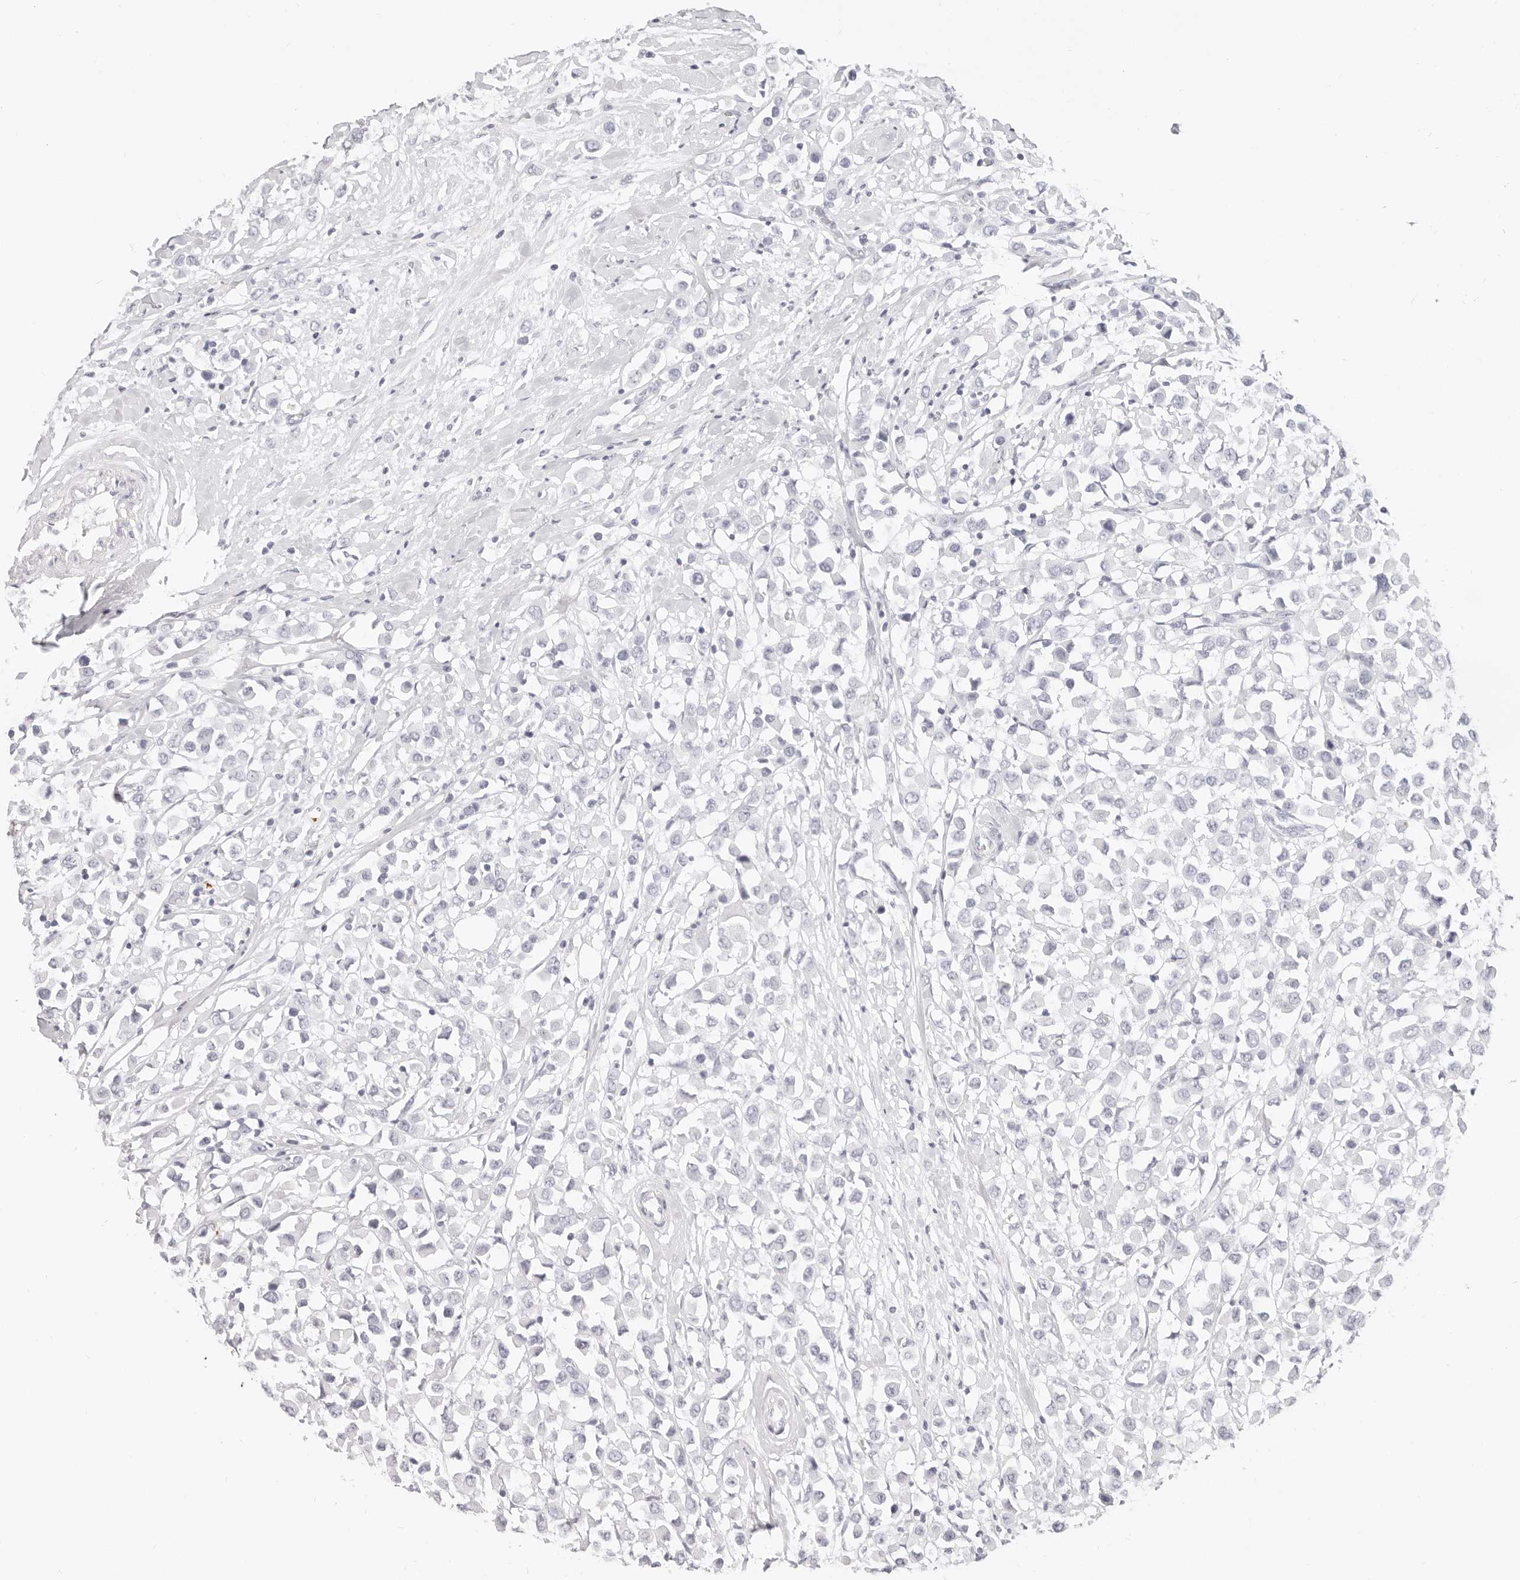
{"staining": {"intensity": "negative", "quantity": "none", "location": "none"}, "tissue": "breast cancer", "cell_type": "Tumor cells", "image_type": "cancer", "snomed": [{"axis": "morphology", "description": "Duct carcinoma"}, {"axis": "topography", "description": "Breast"}], "caption": "There is no significant staining in tumor cells of breast cancer (infiltrating ductal carcinoma).", "gene": "CAMP", "patient": {"sex": "female", "age": 61}}